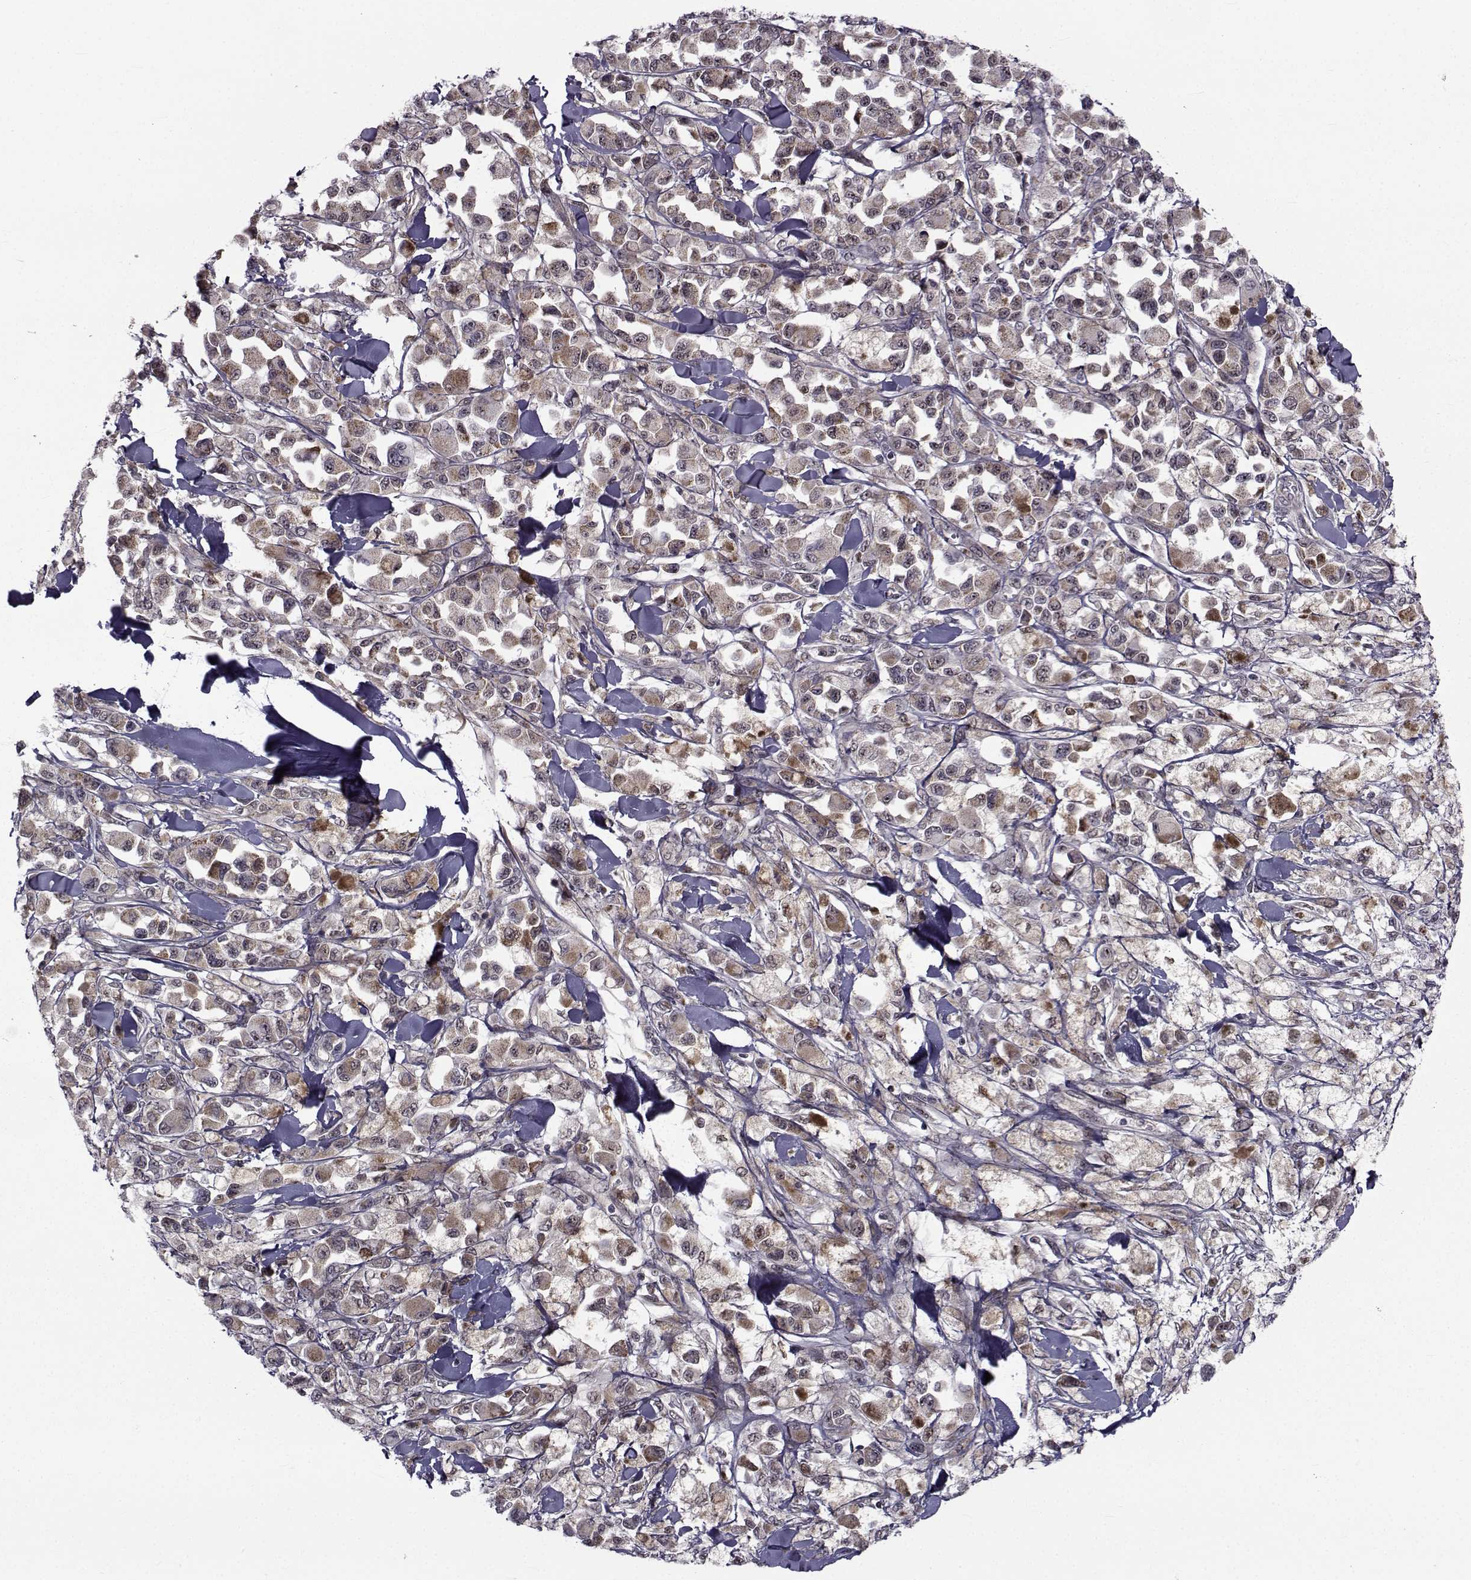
{"staining": {"intensity": "negative", "quantity": "none", "location": "none"}, "tissue": "melanoma", "cell_type": "Tumor cells", "image_type": "cancer", "snomed": [{"axis": "morphology", "description": "Malignant melanoma, NOS"}, {"axis": "topography", "description": "Skin"}], "caption": "Tumor cells are negative for brown protein staining in malignant melanoma.", "gene": "CFAP74", "patient": {"sex": "female", "age": 58}}